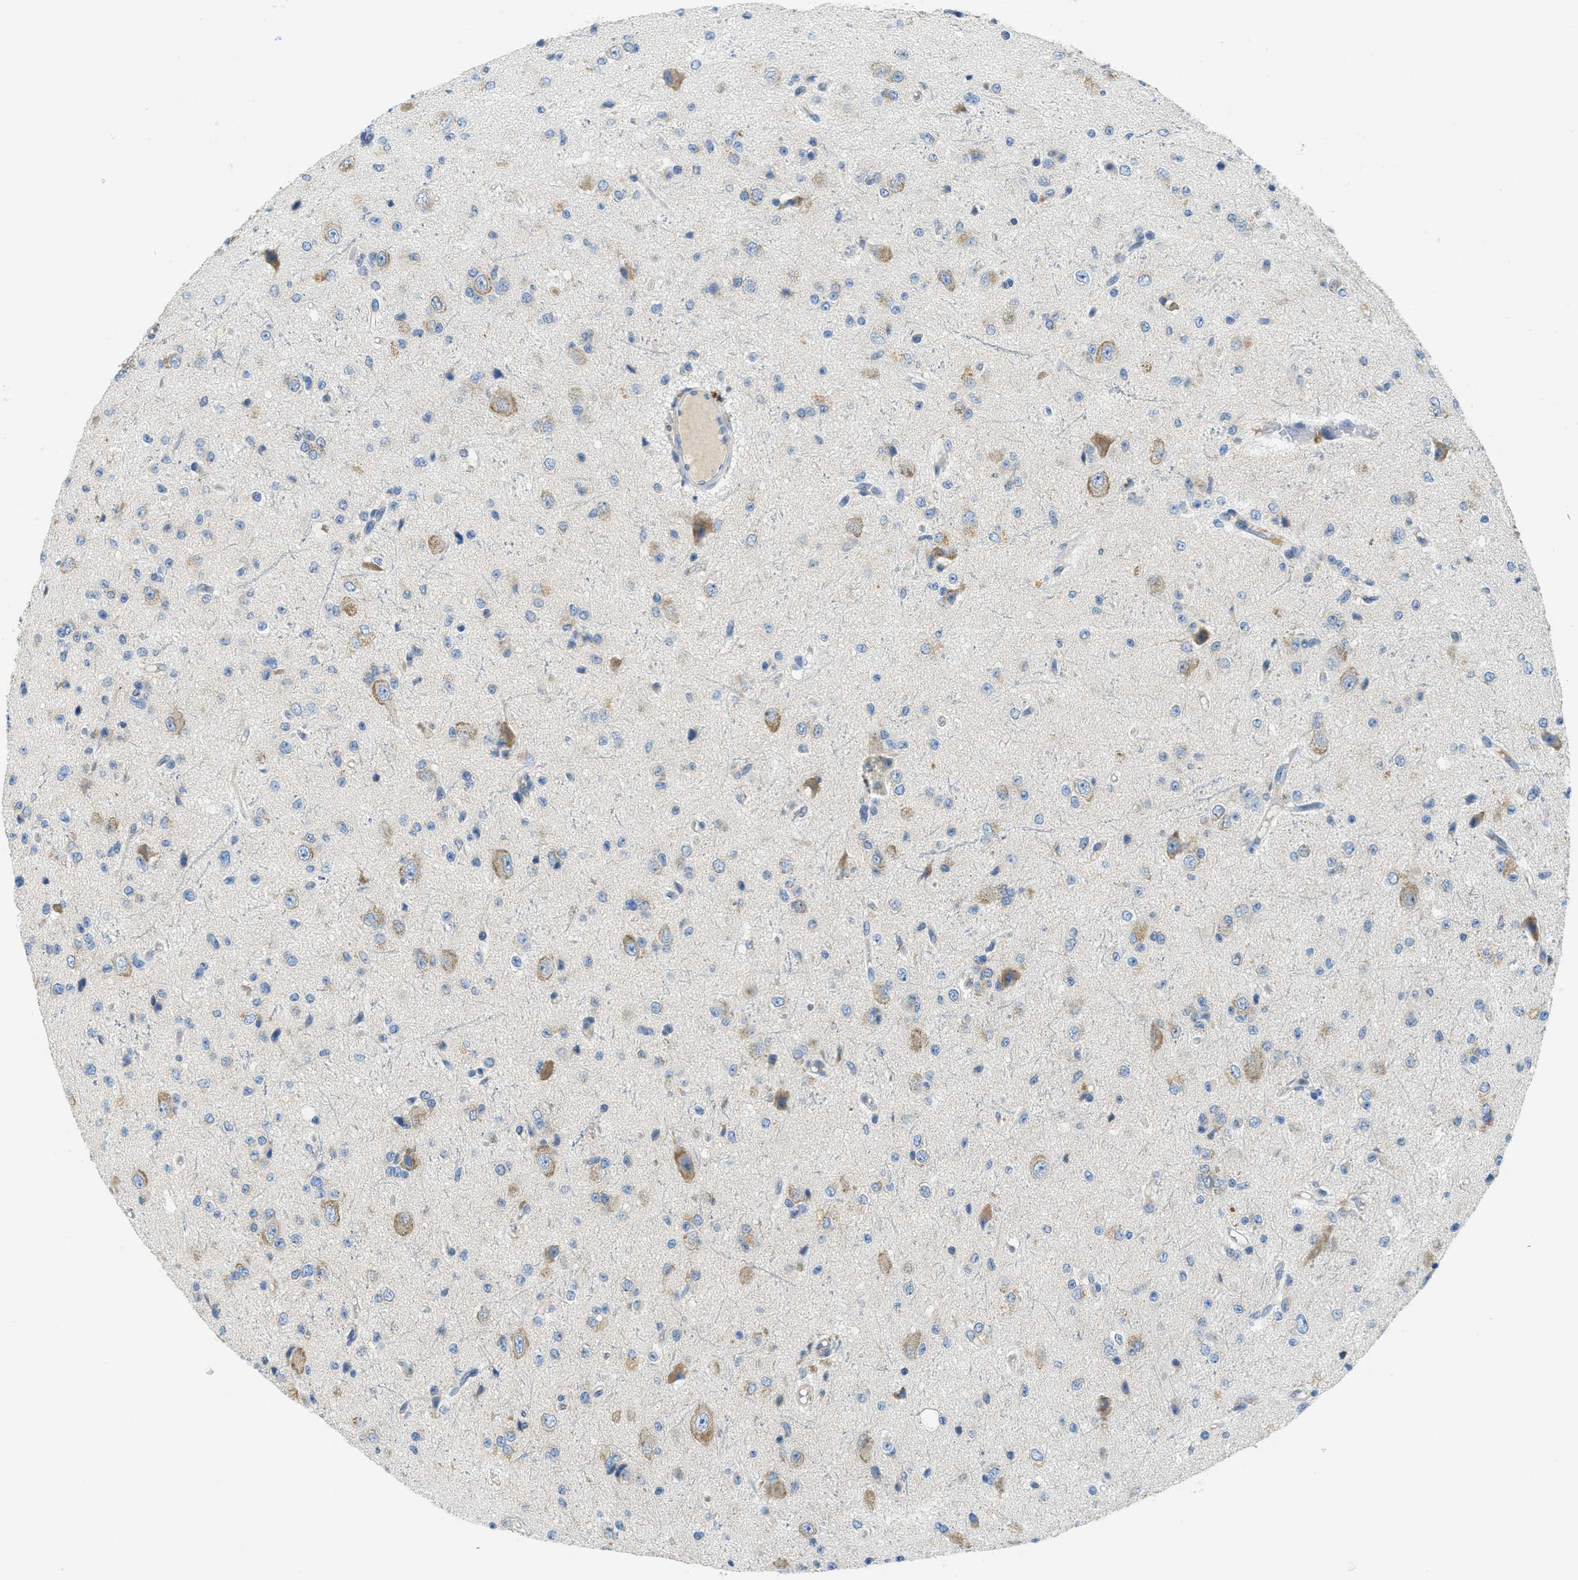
{"staining": {"intensity": "weak", "quantity": "<25%", "location": "cytoplasmic/membranous"}, "tissue": "glioma", "cell_type": "Tumor cells", "image_type": "cancer", "snomed": [{"axis": "morphology", "description": "Glioma, malignant, High grade"}, {"axis": "topography", "description": "pancreas cauda"}], "caption": "IHC image of glioma stained for a protein (brown), which exhibits no expression in tumor cells. (Stains: DAB immunohistochemistry with hematoxylin counter stain, Microscopy: brightfield microscopy at high magnification).", "gene": "SSR1", "patient": {"sex": "male", "age": 60}}